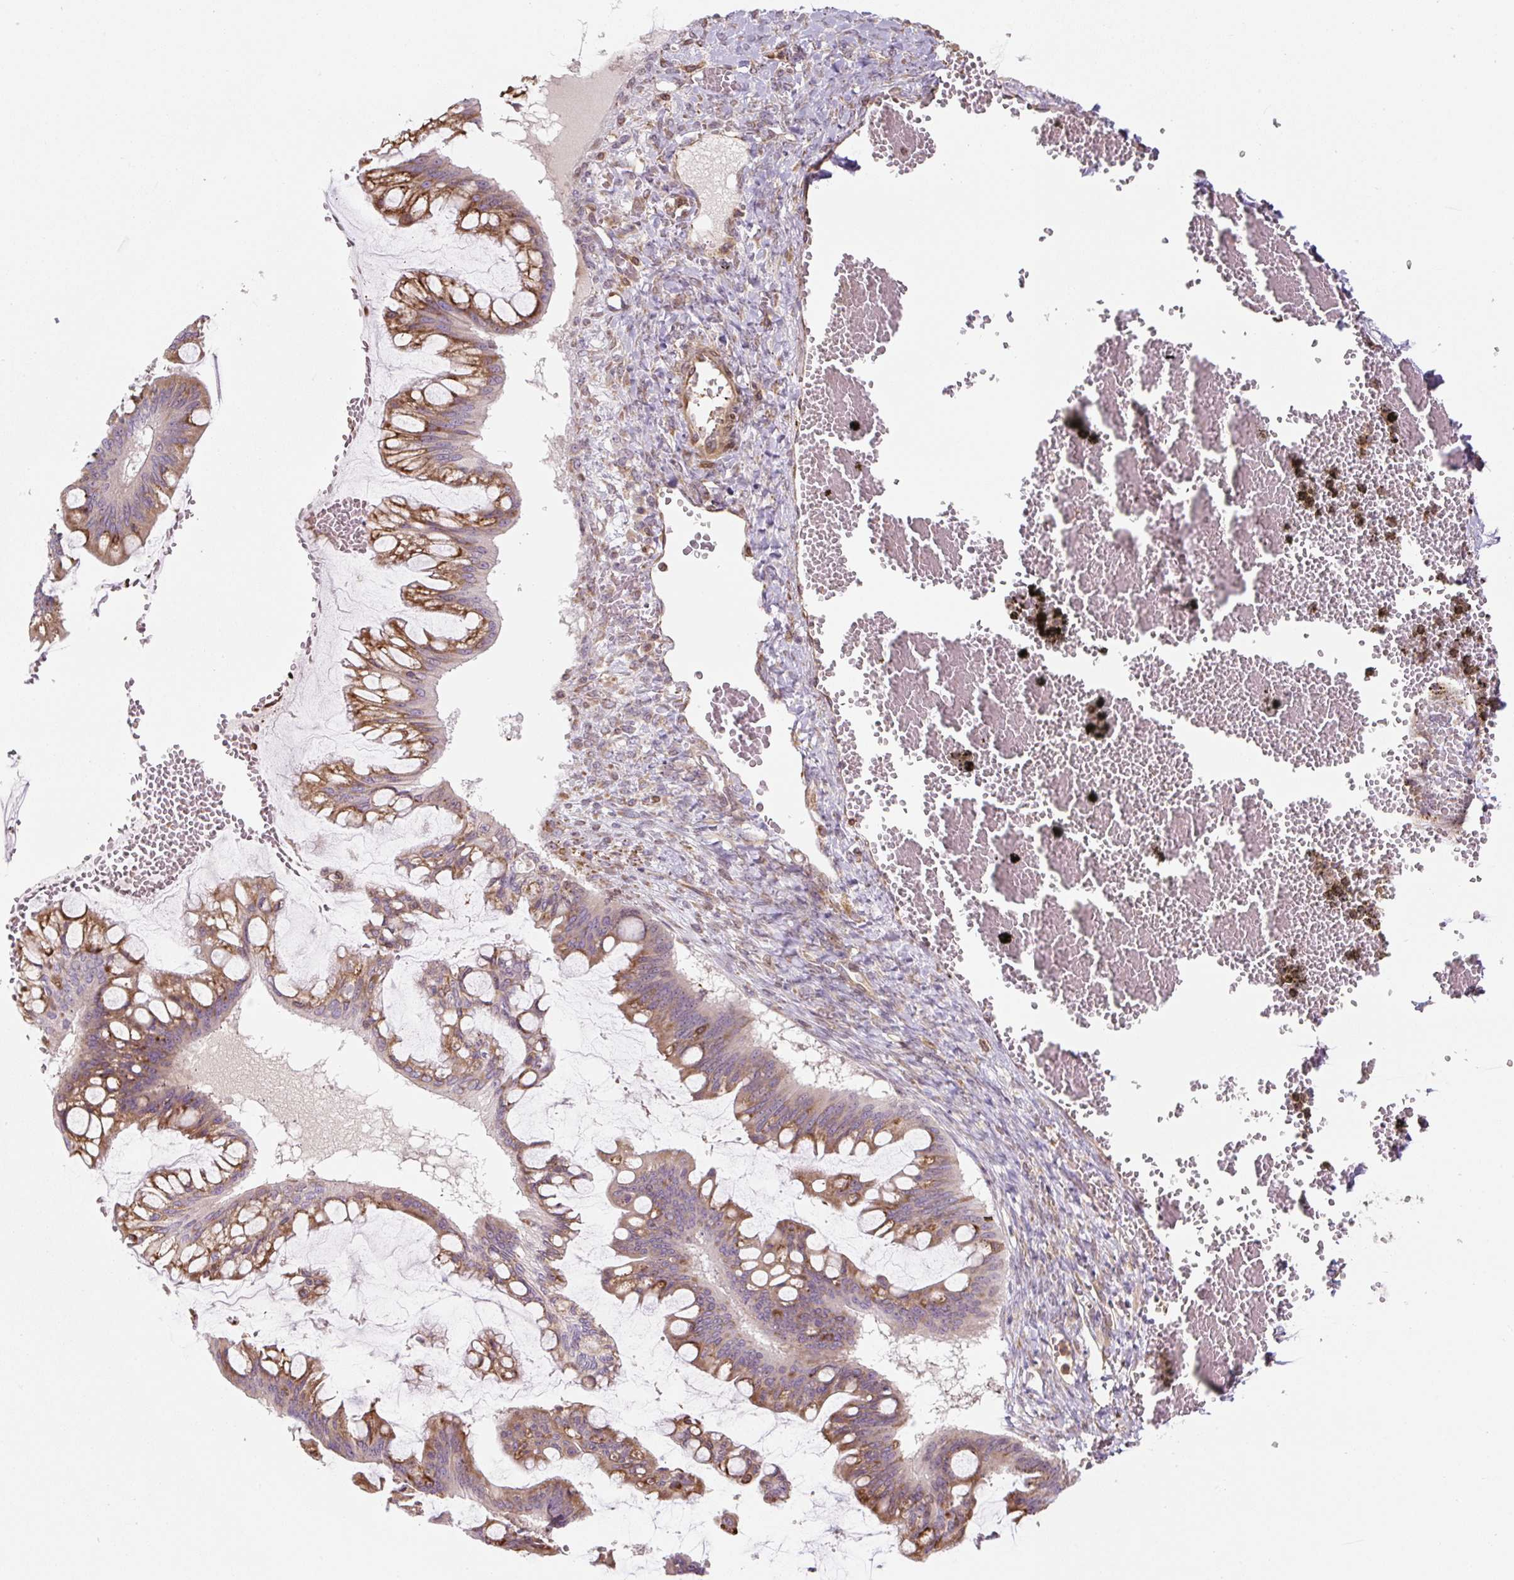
{"staining": {"intensity": "moderate", "quantity": "25%-75%", "location": "cytoplasmic/membranous"}, "tissue": "ovarian cancer", "cell_type": "Tumor cells", "image_type": "cancer", "snomed": [{"axis": "morphology", "description": "Cystadenocarcinoma, mucinous, NOS"}, {"axis": "topography", "description": "Ovary"}], "caption": "DAB immunohistochemical staining of mucinous cystadenocarcinoma (ovarian) shows moderate cytoplasmic/membranous protein expression in about 25%-75% of tumor cells. Using DAB (3,3'-diaminobenzidine) (brown) and hematoxylin (blue) stains, captured at high magnification using brightfield microscopy.", "gene": "RASA1", "patient": {"sex": "female", "age": 73}}